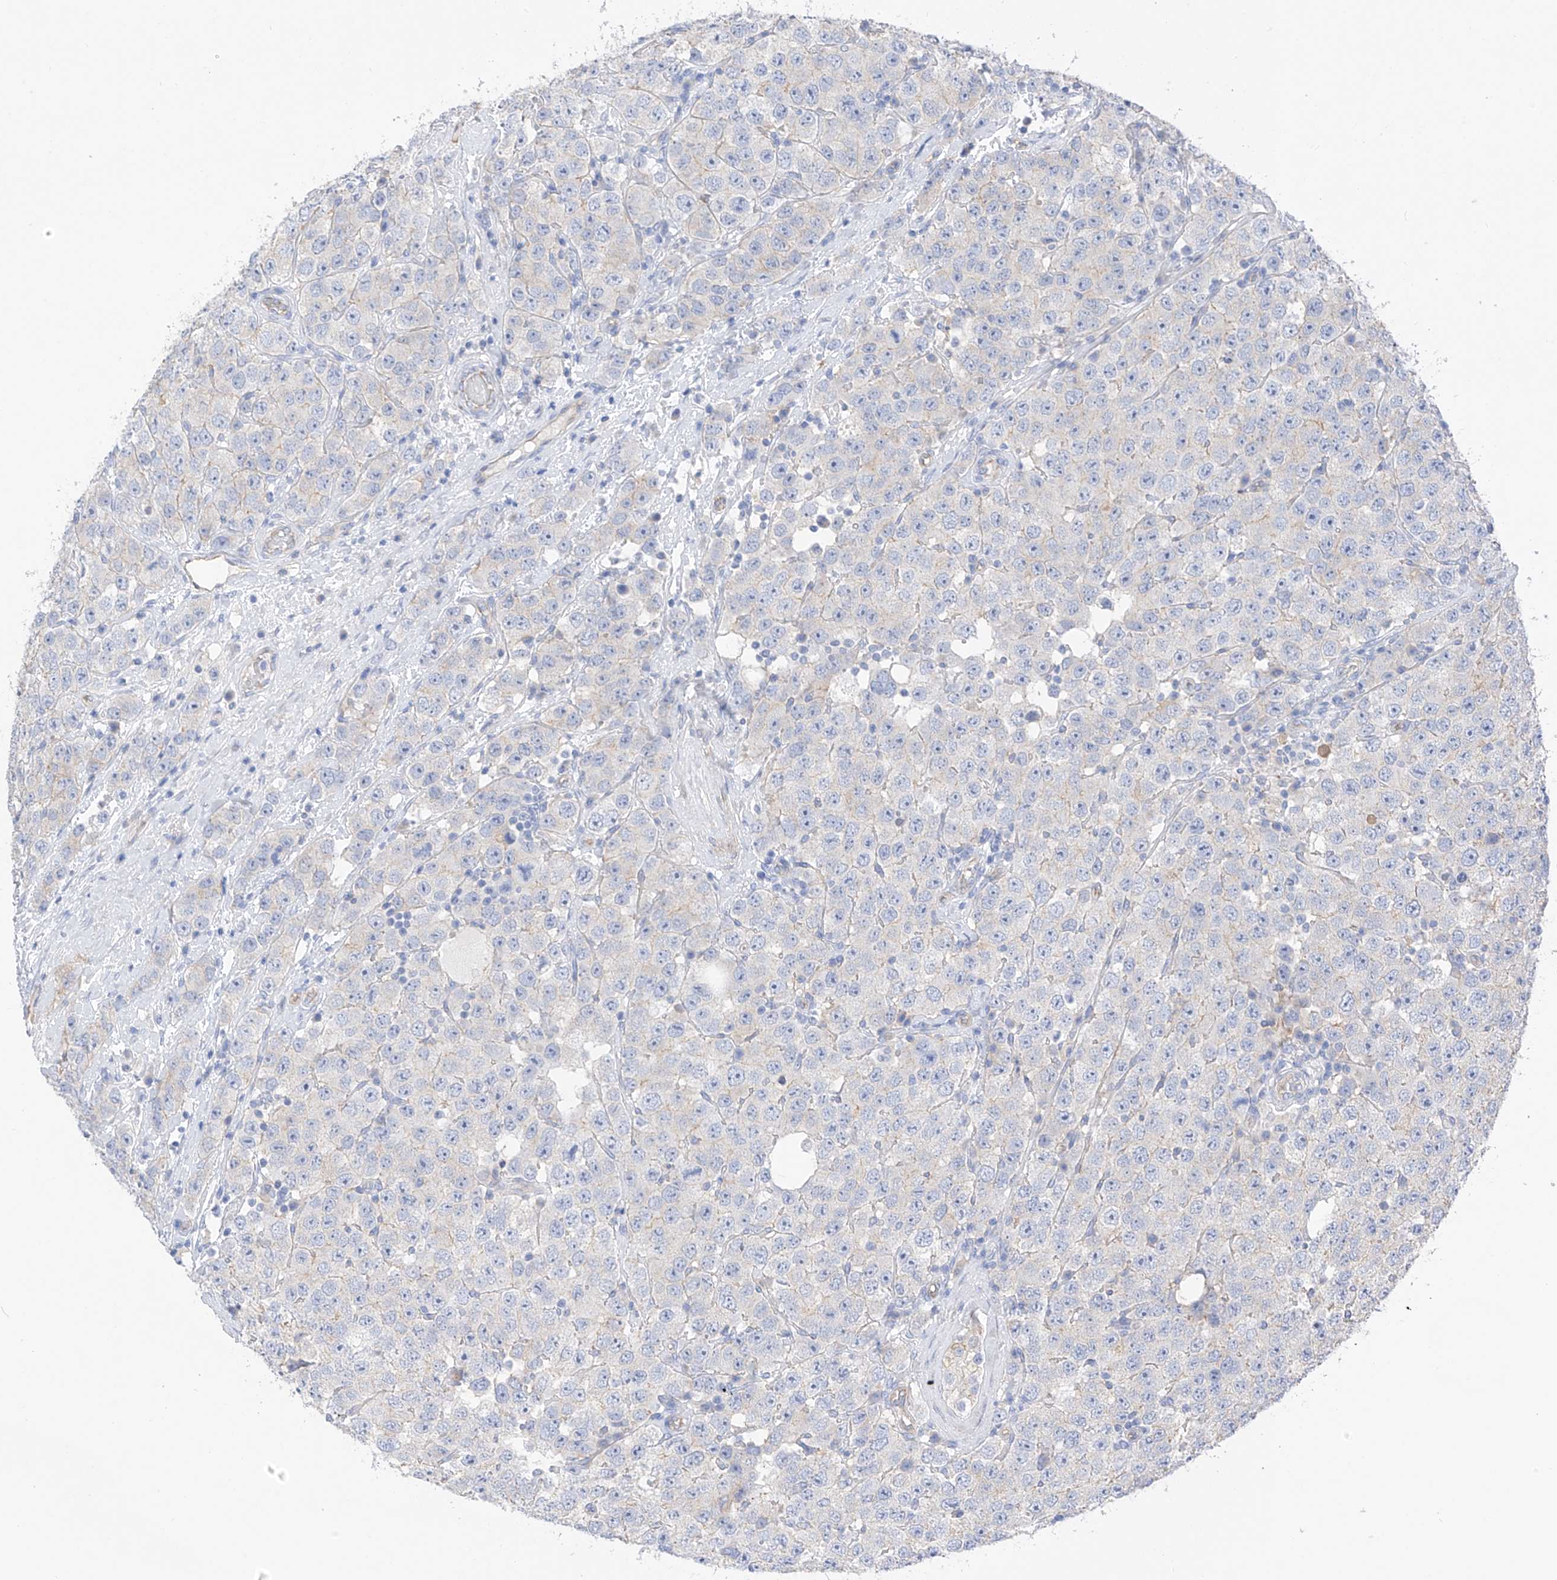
{"staining": {"intensity": "negative", "quantity": "none", "location": "none"}, "tissue": "testis cancer", "cell_type": "Tumor cells", "image_type": "cancer", "snomed": [{"axis": "morphology", "description": "Seminoma, NOS"}, {"axis": "topography", "description": "Testis"}], "caption": "DAB immunohistochemical staining of testis seminoma reveals no significant positivity in tumor cells. The staining was performed using DAB to visualize the protein expression in brown, while the nuclei were stained in blue with hematoxylin (Magnification: 20x).", "gene": "ITGA9", "patient": {"sex": "male", "age": 28}}